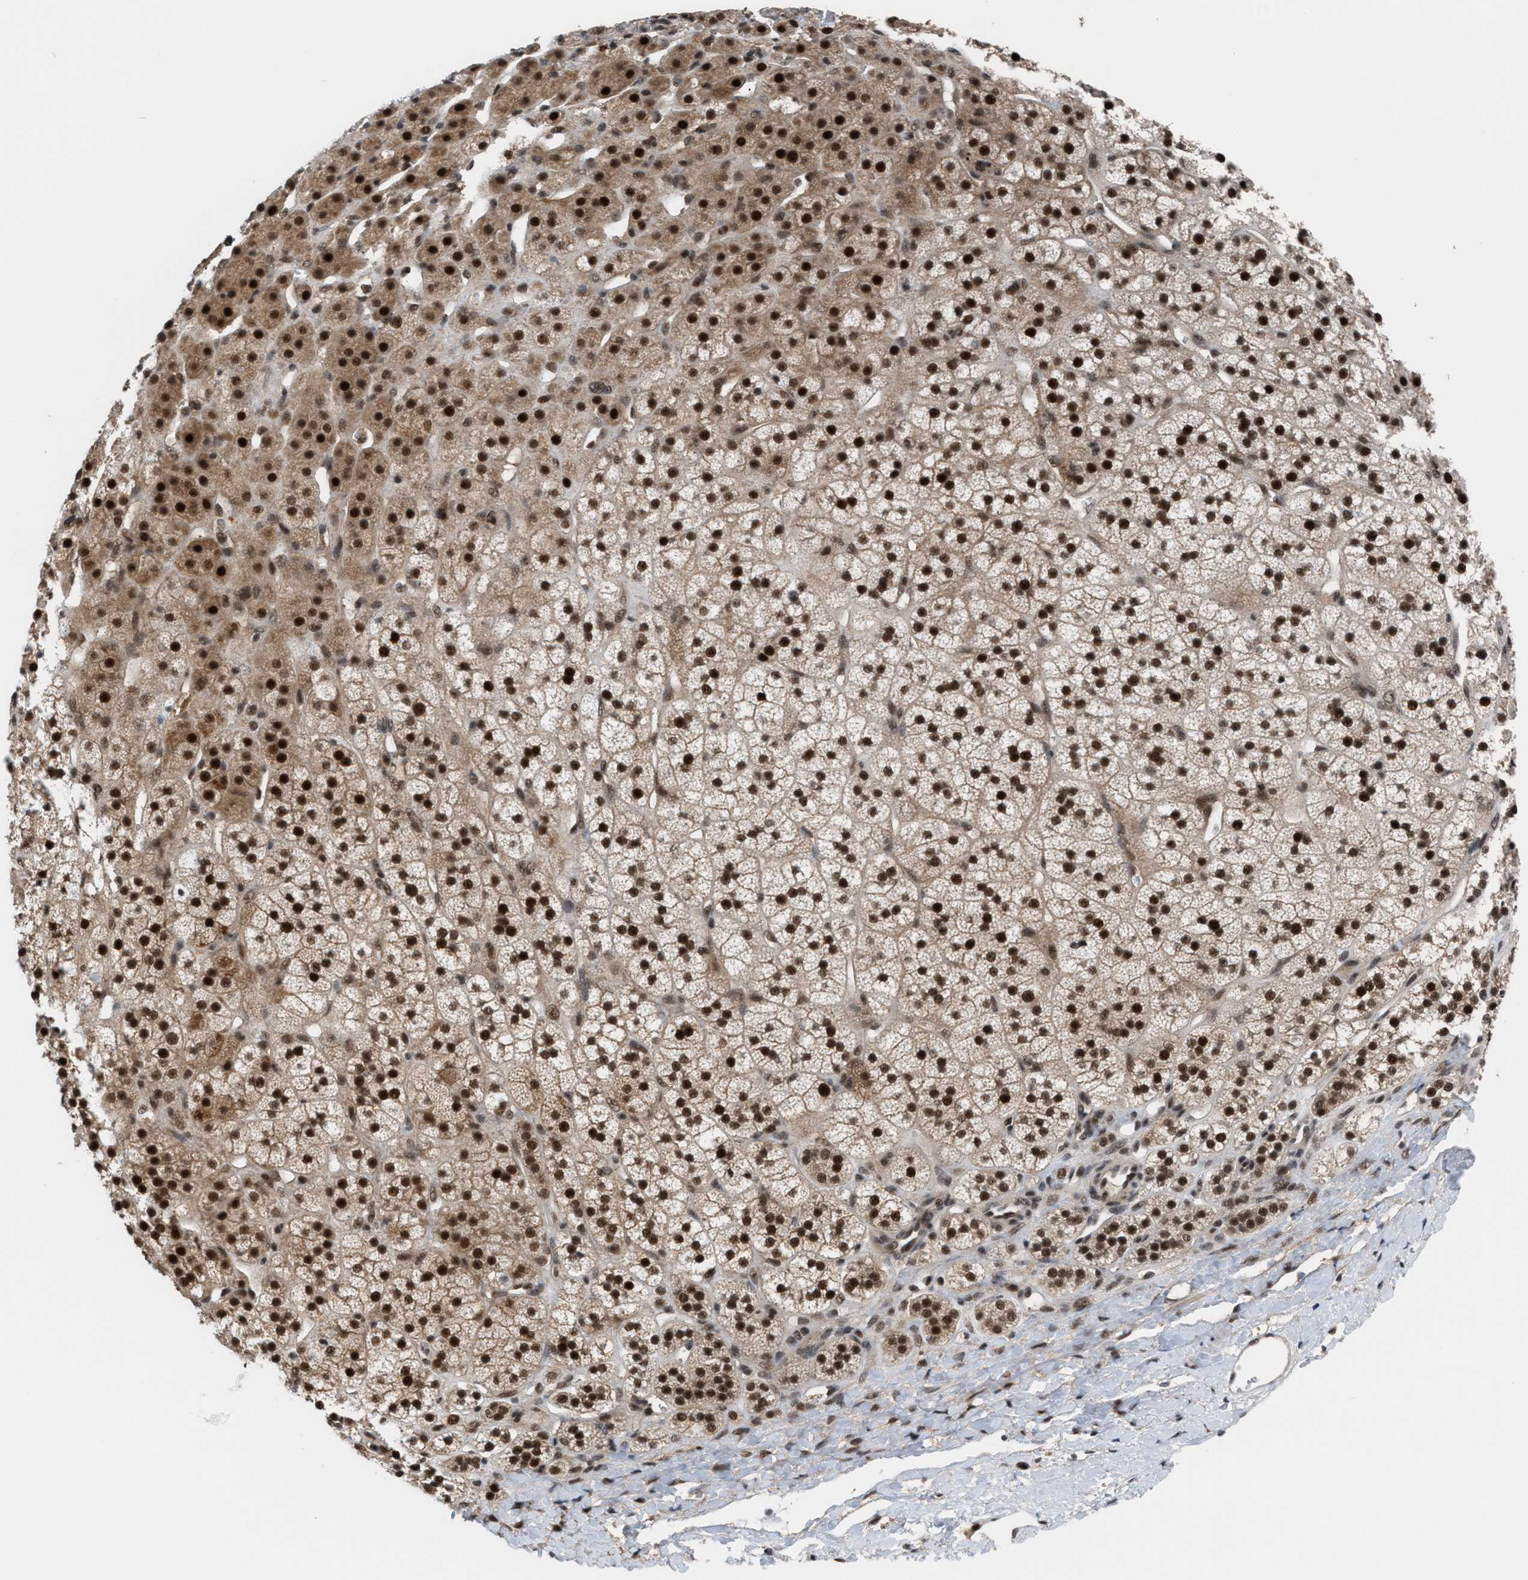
{"staining": {"intensity": "strong", "quantity": ">75%", "location": "cytoplasmic/membranous,nuclear"}, "tissue": "adrenal gland", "cell_type": "Glandular cells", "image_type": "normal", "snomed": [{"axis": "morphology", "description": "Normal tissue, NOS"}, {"axis": "topography", "description": "Adrenal gland"}], "caption": "Immunohistochemistry micrograph of benign human adrenal gland stained for a protein (brown), which reveals high levels of strong cytoplasmic/membranous,nuclear staining in about >75% of glandular cells.", "gene": "PRPF4", "patient": {"sex": "male", "age": 56}}